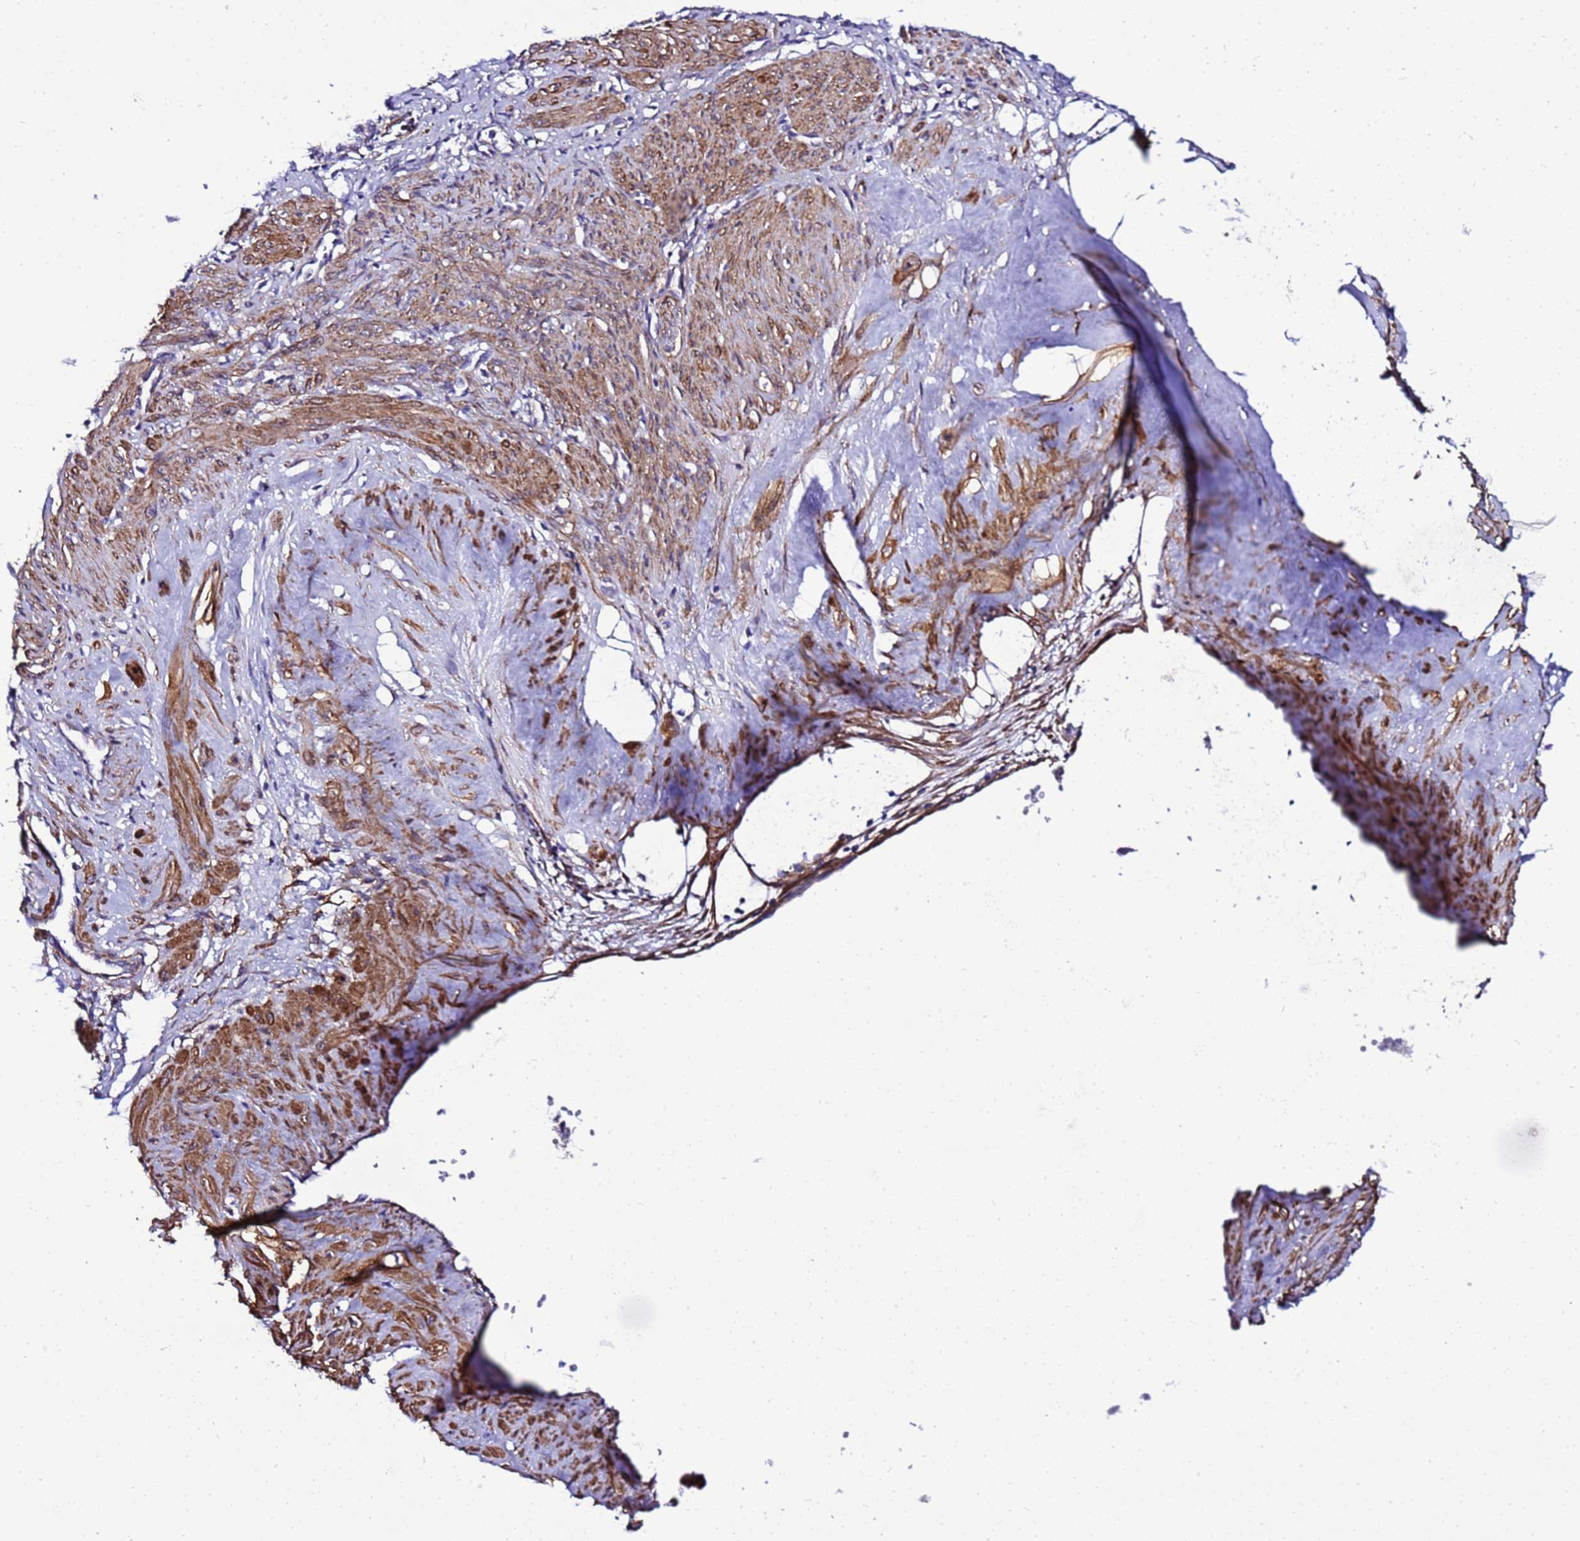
{"staining": {"intensity": "moderate", "quantity": ">75%", "location": "cytoplasmic/membranous"}, "tissue": "smooth muscle", "cell_type": "Smooth muscle cells", "image_type": "normal", "snomed": [{"axis": "morphology", "description": "Normal tissue, NOS"}, {"axis": "topography", "description": "Endometrium"}], "caption": "Normal smooth muscle was stained to show a protein in brown. There is medium levels of moderate cytoplasmic/membranous staining in approximately >75% of smooth muscle cells. The staining was performed using DAB, with brown indicating positive protein expression. Nuclei are stained blue with hematoxylin.", "gene": "GZF1", "patient": {"sex": "female", "age": 33}}